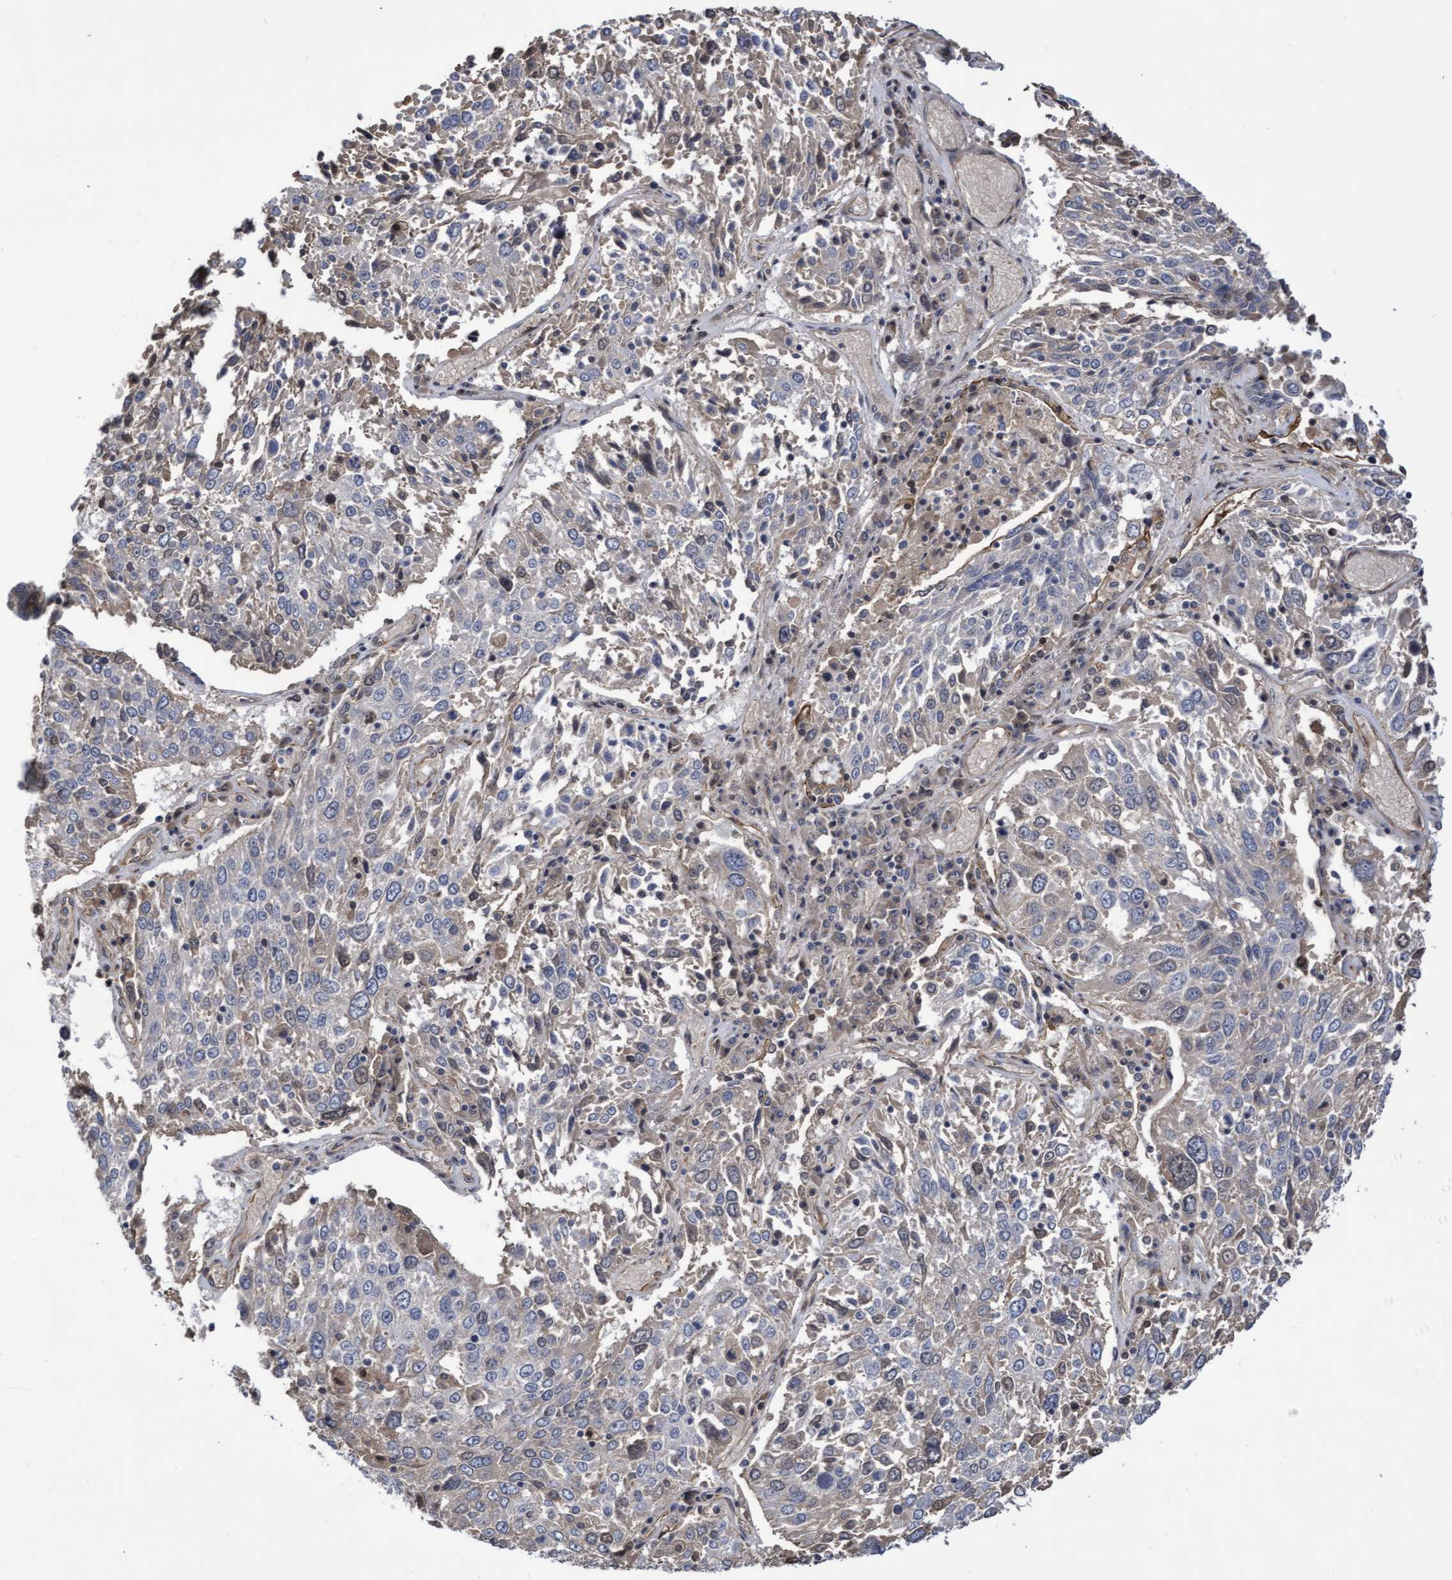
{"staining": {"intensity": "negative", "quantity": "none", "location": "none"}, "tissue": "lung cancer", "cell_type": "Tumor cells", "image_type": "cancer", "snomed": [{"axis": "morphology", "description": "Squamous cell carcinoma, NOS"}, {"axis": "topography", "description": "Lung"}], "caption": "Tumor cells are negative for brown protein staining in lung cancer (squamous cell carcinoma).", "gene": "COBL", "patient": {"sex": "male", "age": 65}}